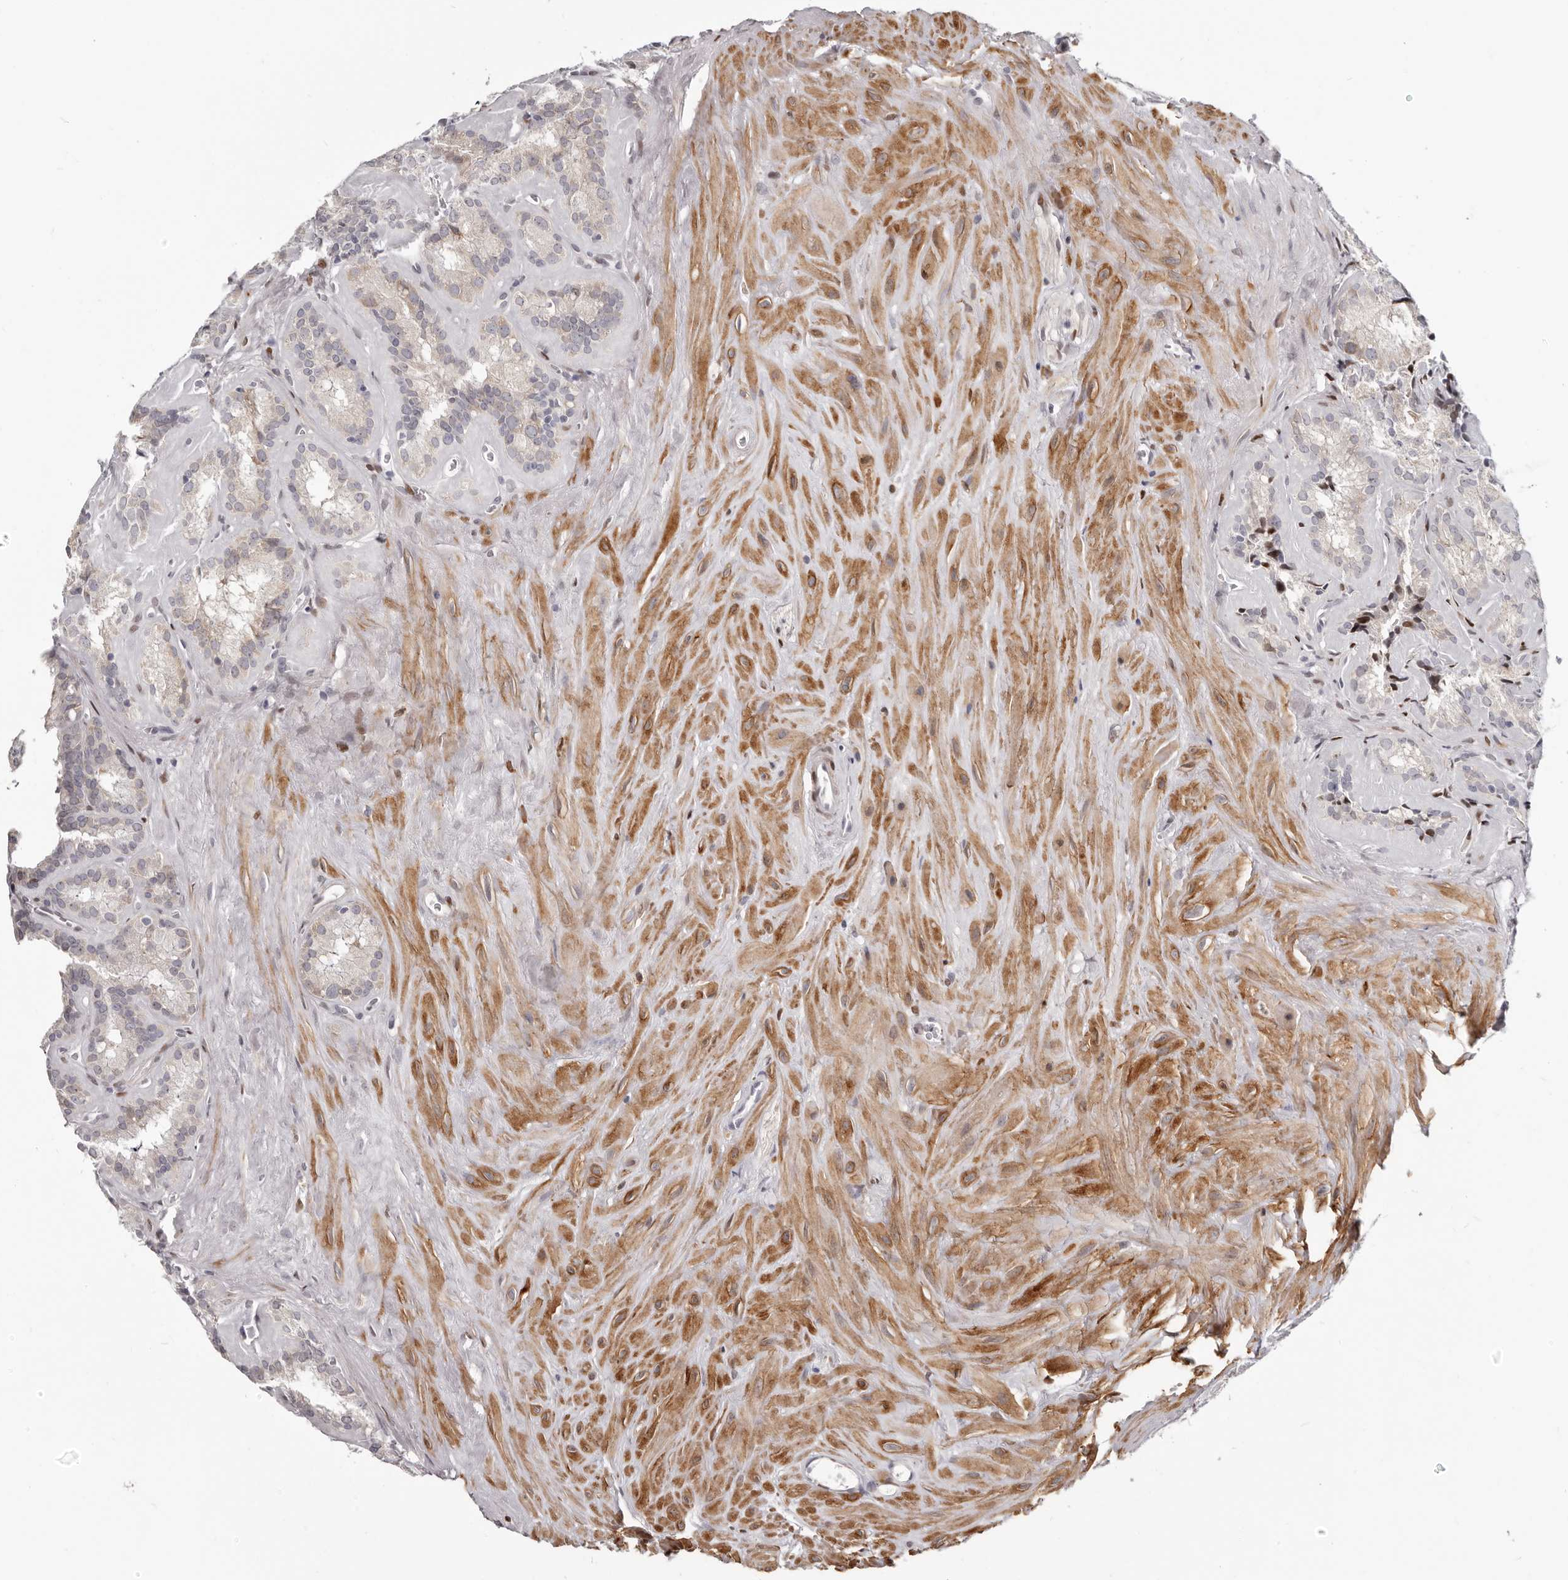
{"staining": {"intensity": "moderate", "quantity": "<25%", "location": "cytoplasmic/membranous,nuclear"}, "tissue": "seminal vesicle", "cell_type": "Glandular cells", "image_type": "normal", "snomed": [{"axis": "morphology", "description": "Normal tissue, NOS"}, {"axis": "topography", "description": "Prostate"}, {"axis": "topography", "description": "Seminal veicle"}], "caption": "Protein expression analysis of benign seminal vesicle demonstrates moderate cytoplasmic/membranous,nuclear staining in approximately <25% of glandular cells.", "gene": "SRP19", "patient": {"sex": "male", "age": 59}}